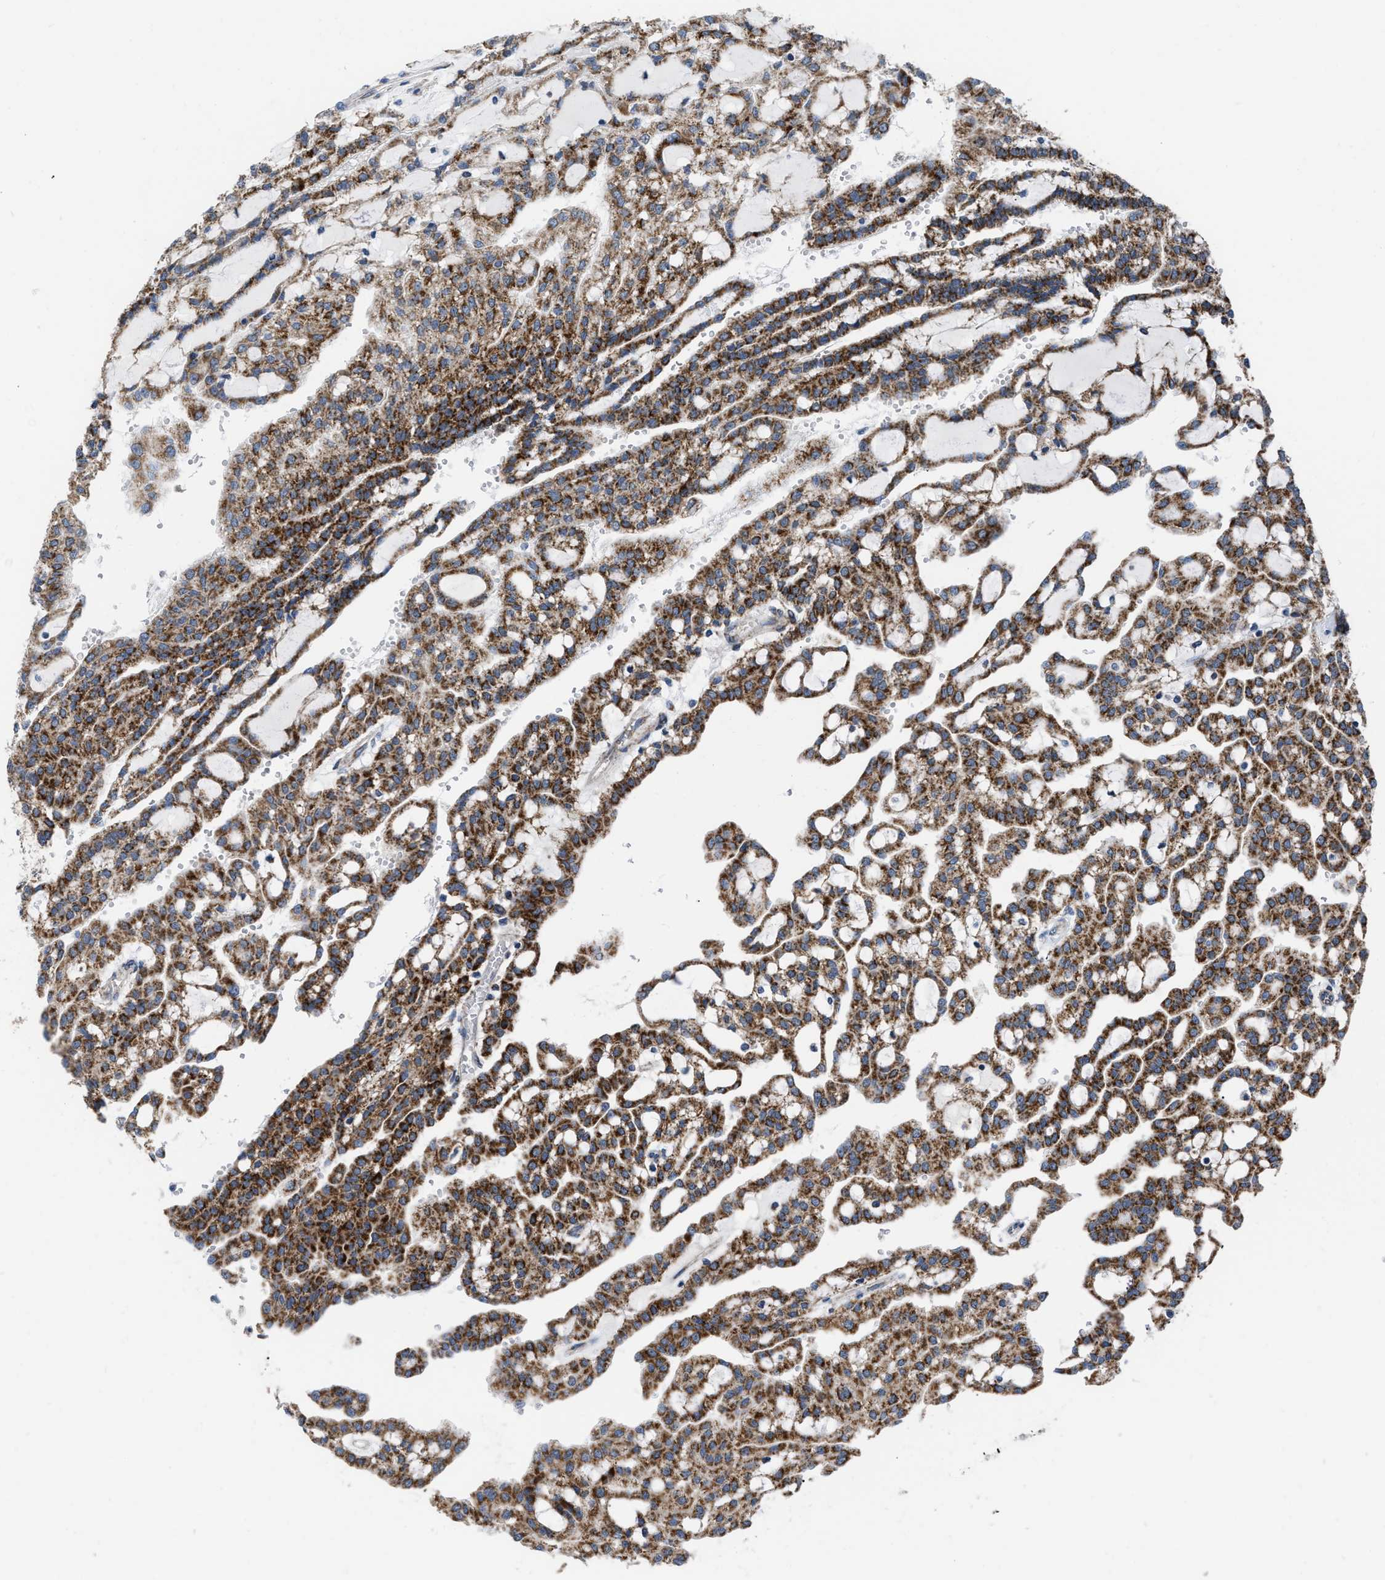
{"staining": {"intensity": "strong", "quantity": ">75%", "location": "cytoplasmic/membranous"}, "tissue": "renal cancer", "cell_type": "Tumor cells", "image_type": "cancer", "snomed": [{"axis": "morphology", "description": "Adenocarcinoma, NOS"}, {"axis": "topography", "description": "Kidney"}], "caption": "Protein analysis of adenocarcinoma (renal) tissue reveals strong cytoplasmic/membranous positivity in approximately >75% of tumor cells. (DAB (3,3'-diaminobenzidine) = brown stain, brightfield microscopy at high magnification).", "gene": "AKAP1", "patient": {"sex": "male", "age": 63}}